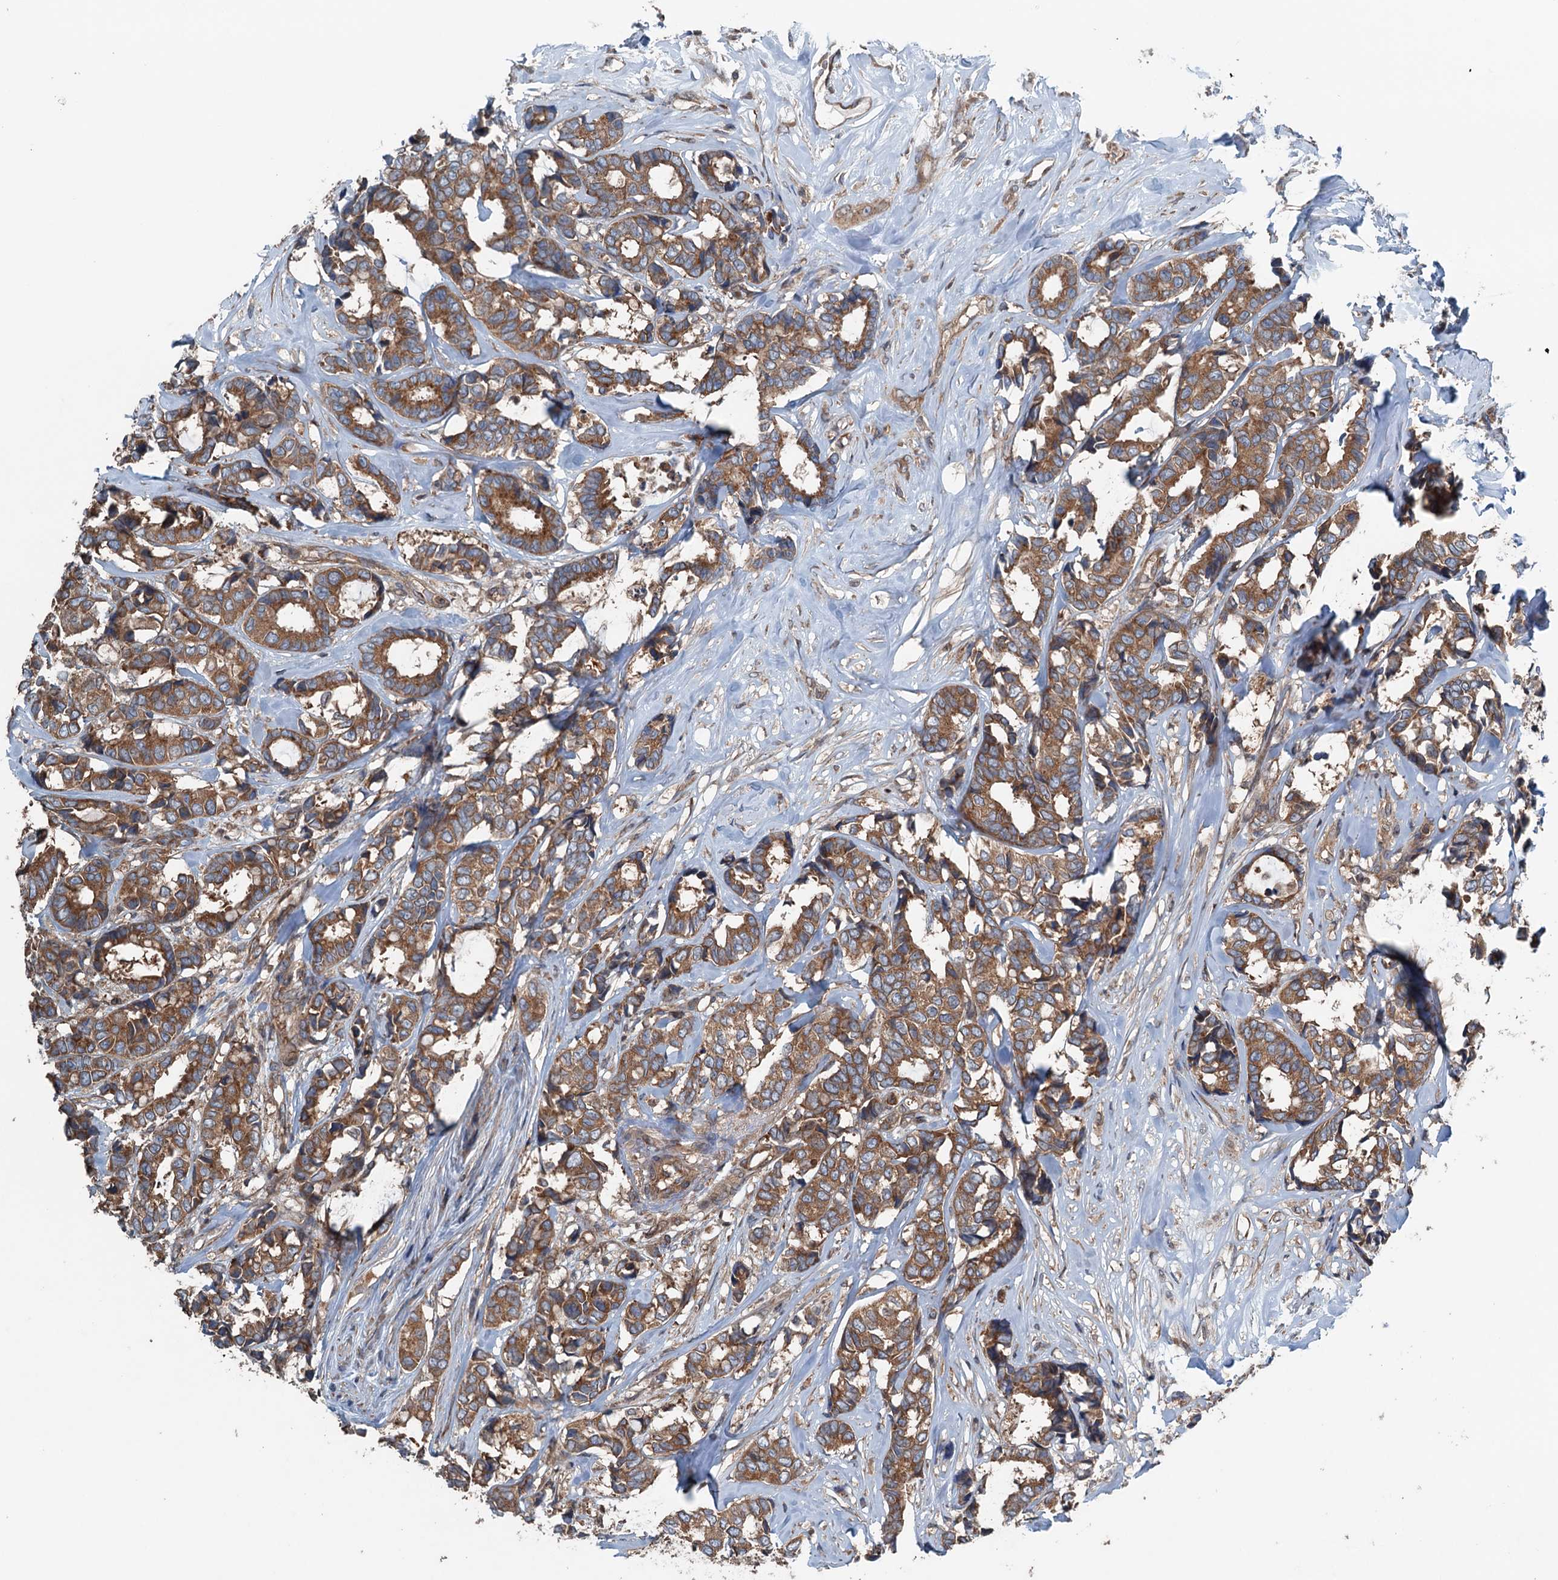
{"staining": {"intensity": "moderate", "quantity": ">75%", "location": "cytoplasmic/membranous"}, "tissue": "breast cancer", "cell_type": "Tumor cells", "image_type": "cancer", "snomed": [{"axis": "morphology", "description": "Duct carcinoma"}, {"axis": "topography", "description": "Breast"}], "caption": "Protein positivity by immunohistochemistry displays moderate cytoplasmic/membranous positivity in approximately >75% of tumor cells in breast cancer (infiltrating ductal carcinoma).", "gene": "TRAPPC8", "patient": {"sex": "female", "age": 87}}